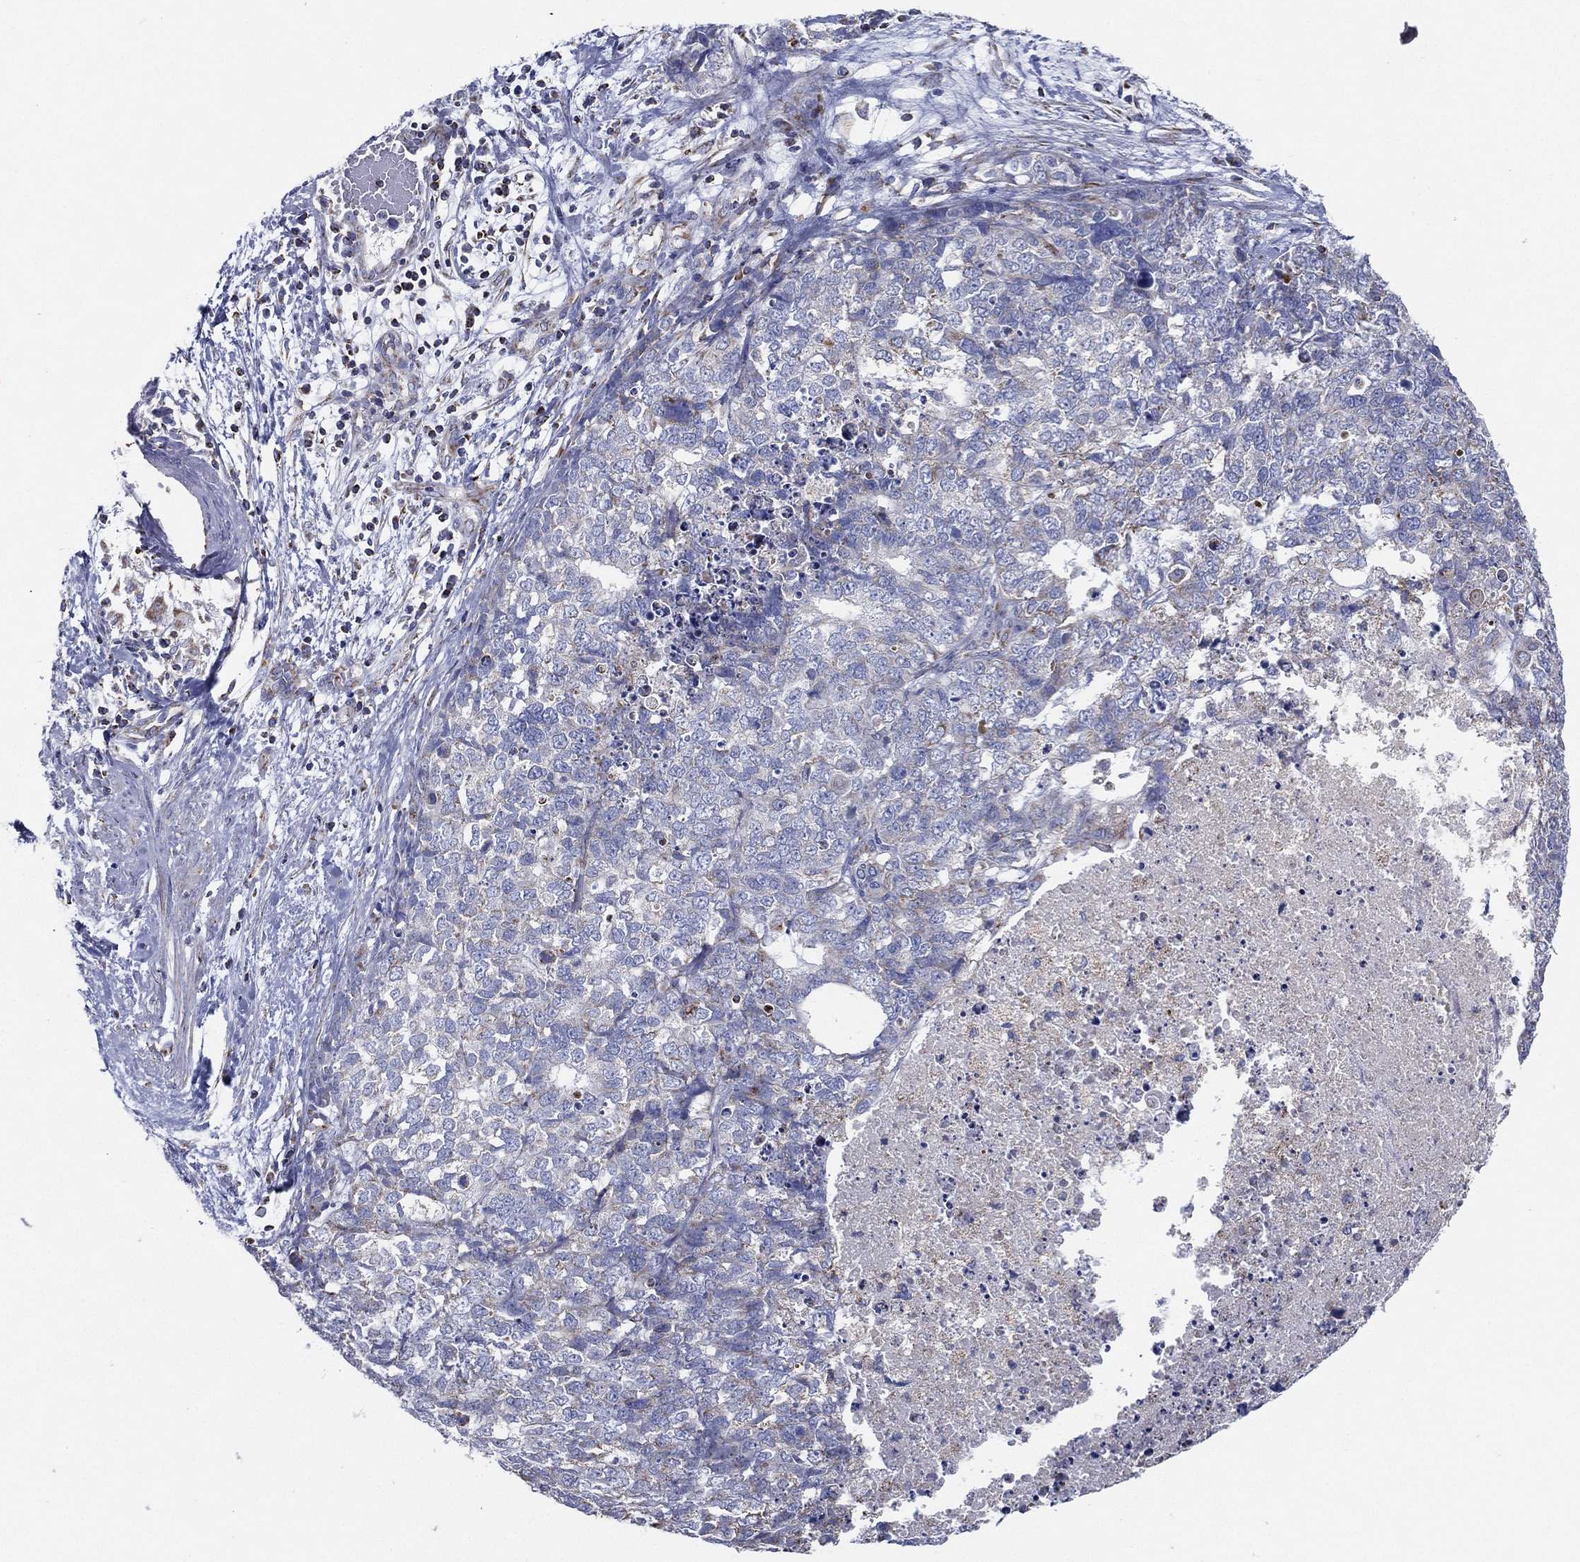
{"staining": {"intensity": "weak", "quantity": "<25%", "location": "cytoplasmic/membranous"}, "tissue": "cervical cancer", "cell_type": "Tumor cells", "image_type": "cancer", "snomed": [{"axis": "morphology", "description": "Squamous cell carcinoma, NOS"}, {"axis": "topography", "description": "Cervix"}], "caption": "A high-resolution image shows immunohistochemistry staining of squamous cell carcinoma (cervical), which demonstrates no significant positivity in tumor cells. Nuclei are stained in blue.", "gene": "SFXN1", "patient": {"sex": "female", "age": 63}}